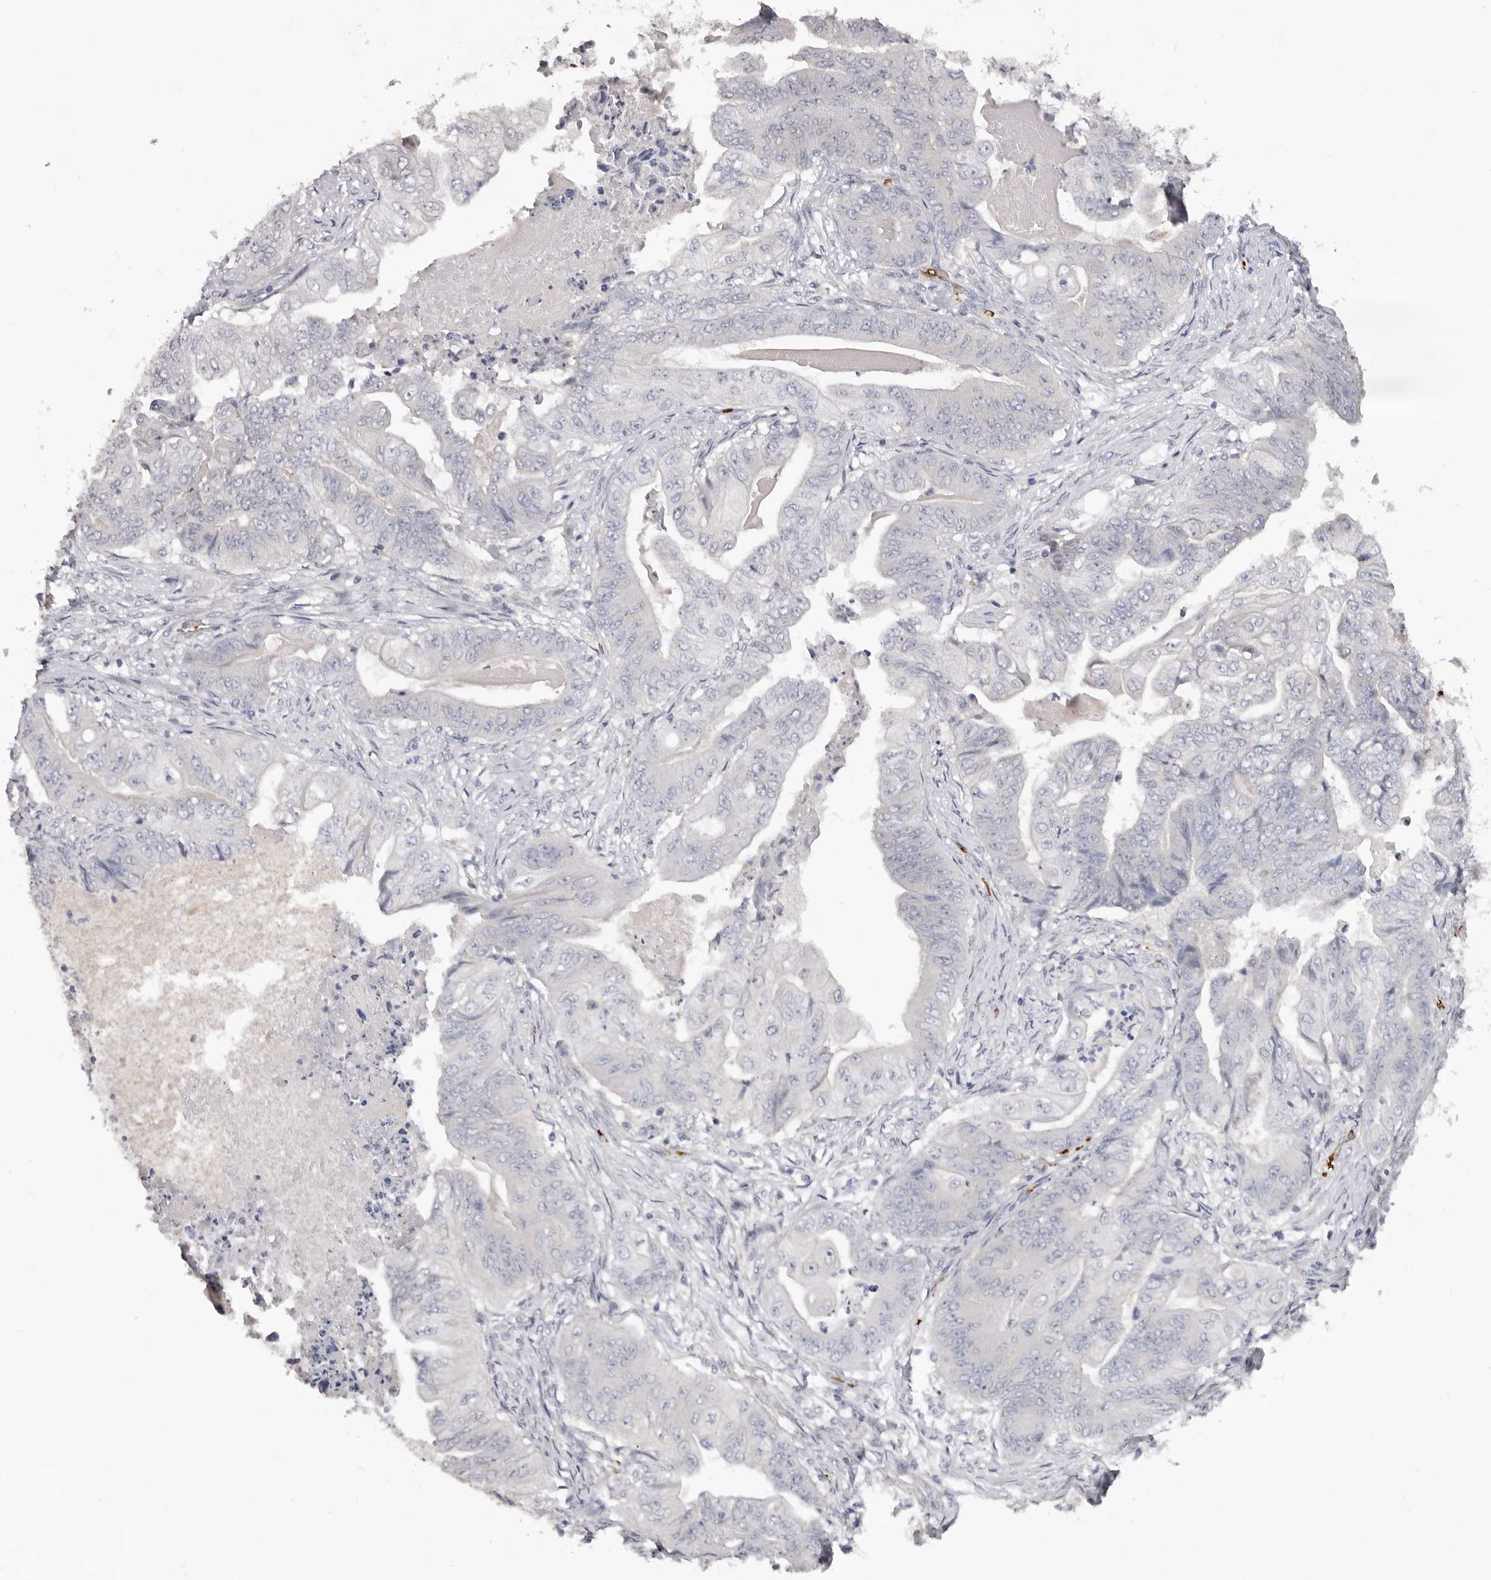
{"staining": {"intensity": "negative", "quantity": "none", "location": "none"}, "tissue": "stomach cancer", "cell_type": "Tumor cells", "image_type": "cancer", "snomed": [{"axis": "morphology", "description": "Adenocarcinoma, NOS"}, {"axis": "topography", "description": "Stomach"}], "caption": "Tumor cells are negative for brown protein staining in stomach adenocarcinoma.", "gene": "TNR", "patient": {"sex": "female", "age": 73}}